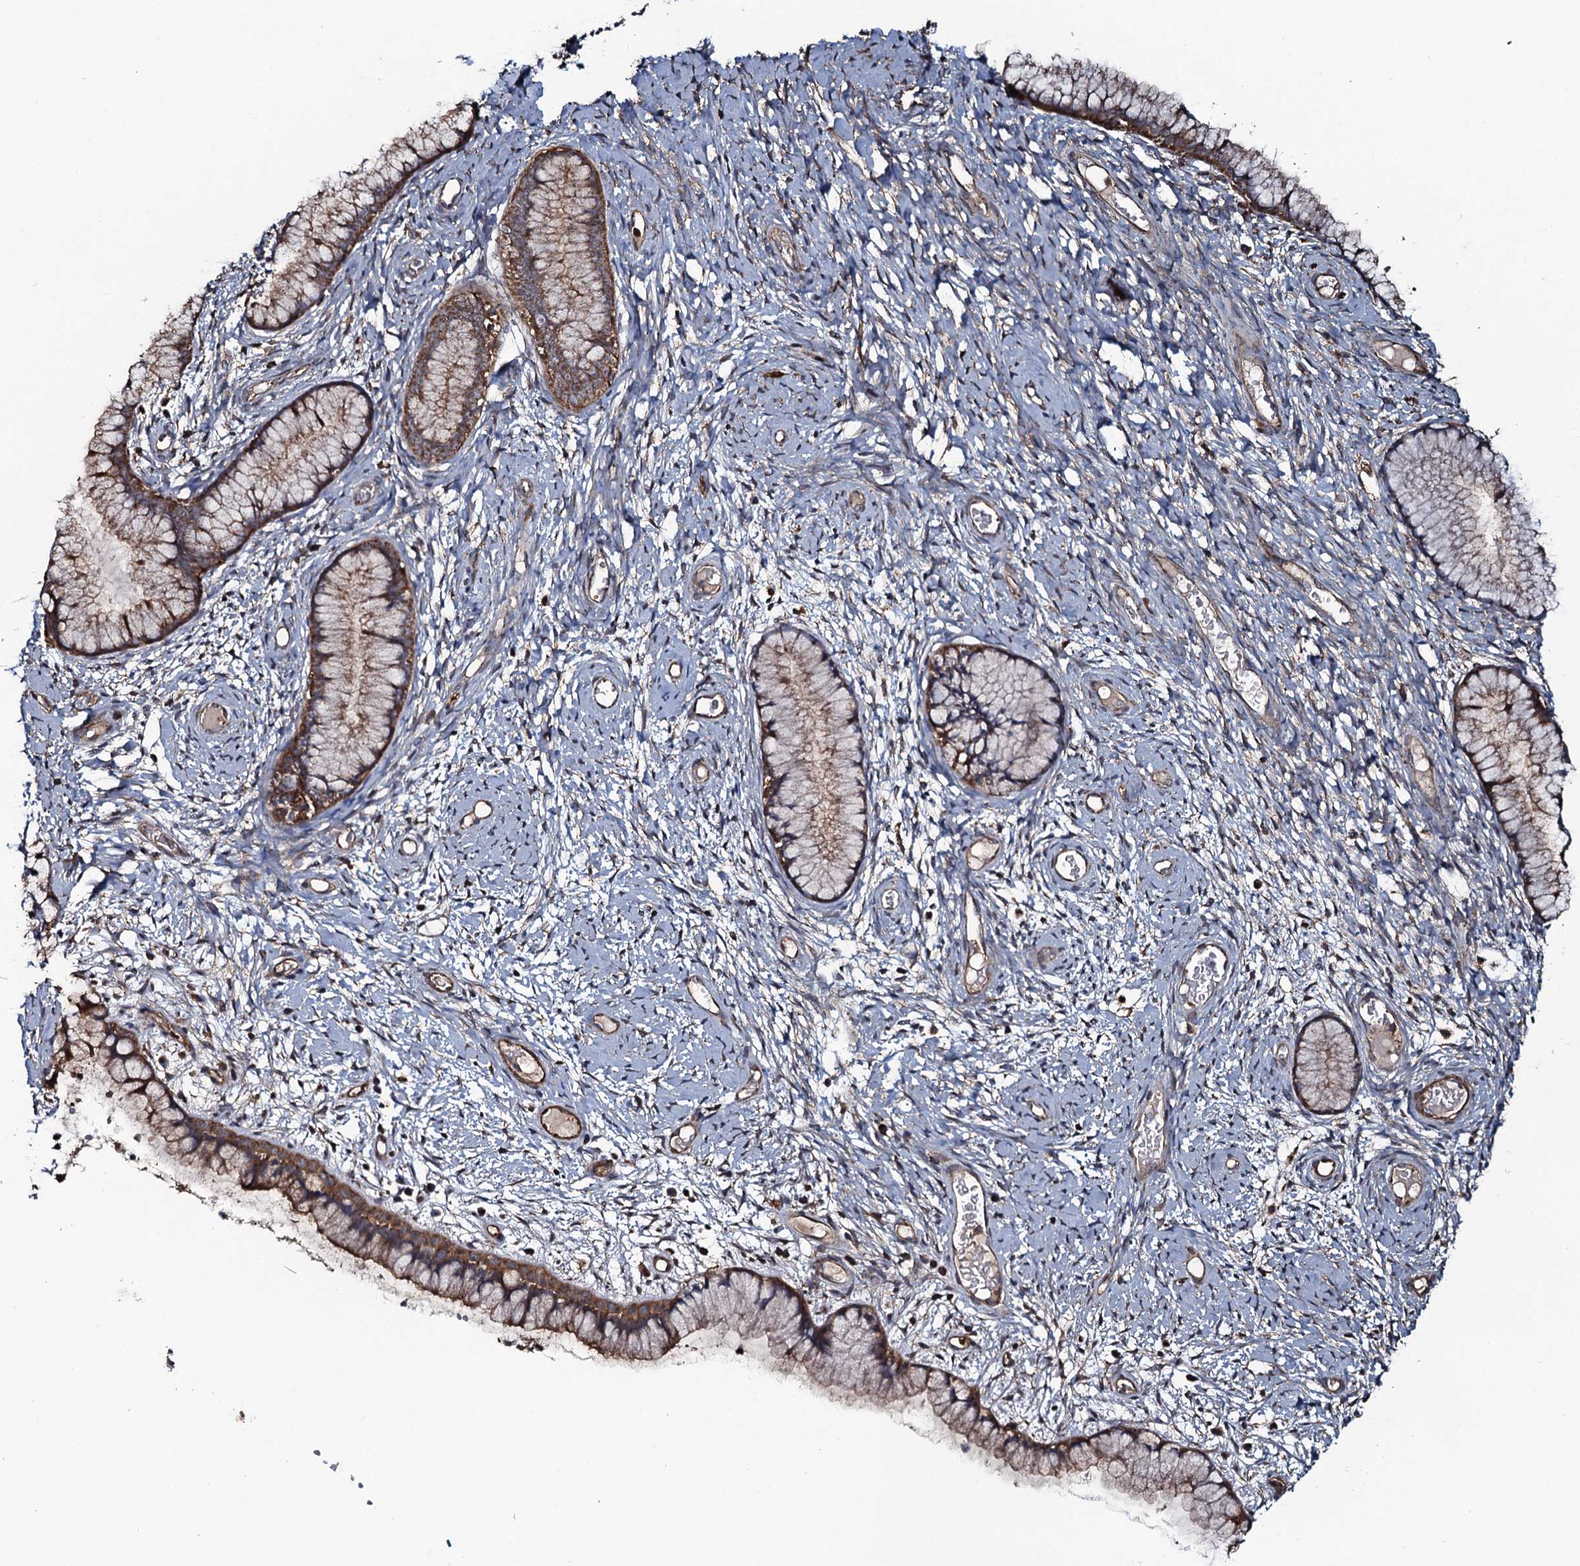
{"staining": {"intensity": "moderate", "quantity": ">75%", "location": "cytoplasmic/membranous"}, "tissue": "cervix", "cell_type": "Glandular cells", "image_type": "normal", "snomed": [{"axis": "morphology", "description": "Normal tissue, NOS"}, {"axis": "topography", "description": "Cervix"}], "caption": "This is an image of immunohistochemistry staining of benign cervix, which shows moderate expression in the cytoplasmic/membranous of glandular cells.", "gene": "VWA8", "patient": {"sex": "female", "age": 42}}